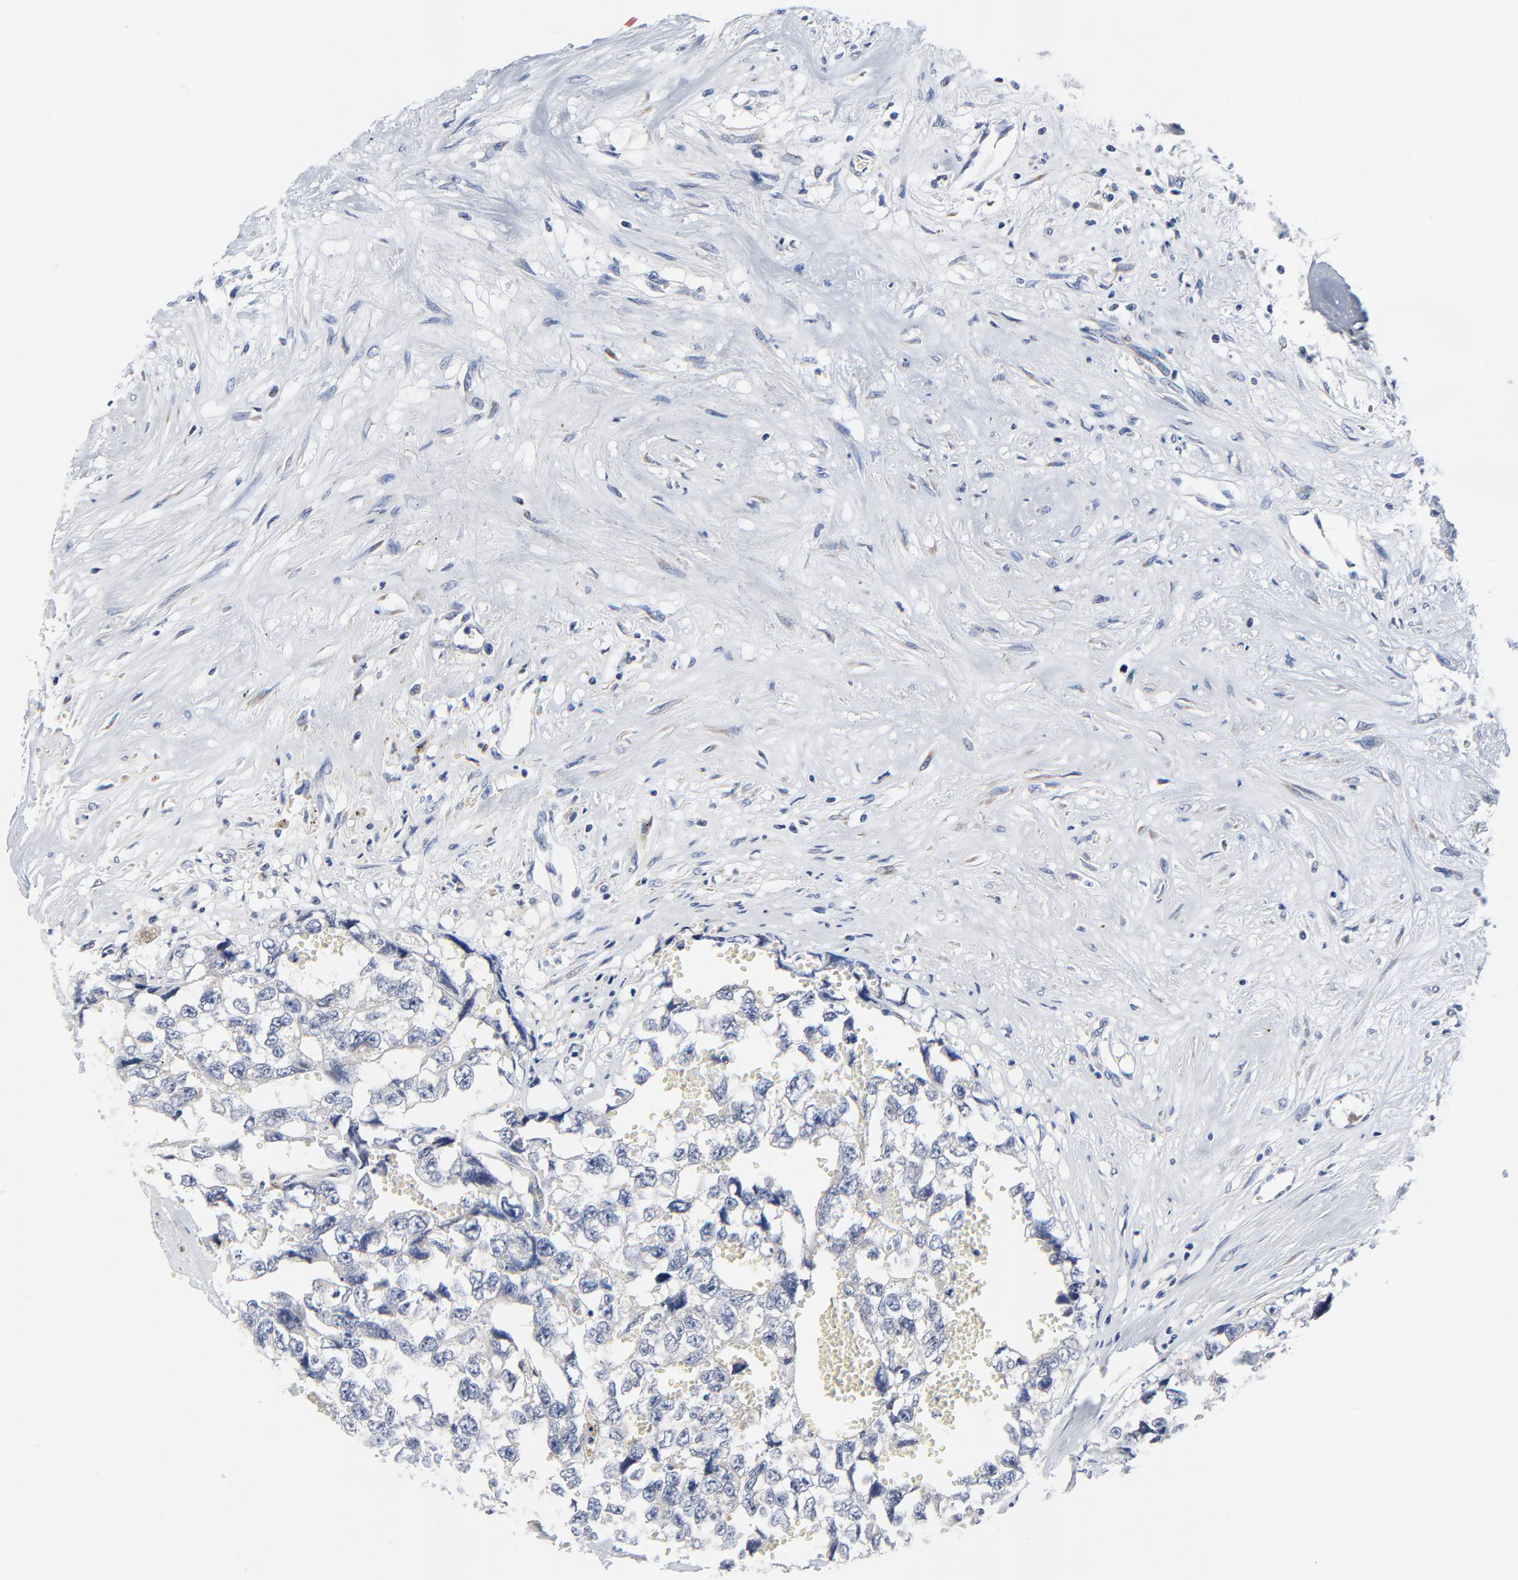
{"staining": {"intensity": "negative", "quantity": "none", "location": "none"}, "tissue": "testis cancer", "cell_type": "Tumor cells", "image_type": "cancer", "snomed": [{"axis": "morphology", "description": "Carcinoma, Embryonal, NOS"}, {"axis": "topography", "description": "Testis"}], "caption": "This is an immunohistochemistry micrograph of testis embryonal carcinoma. There is no staining in tumor cells.", "gene": "VAV2", "patient": {"sex": "male", "age": 31}}